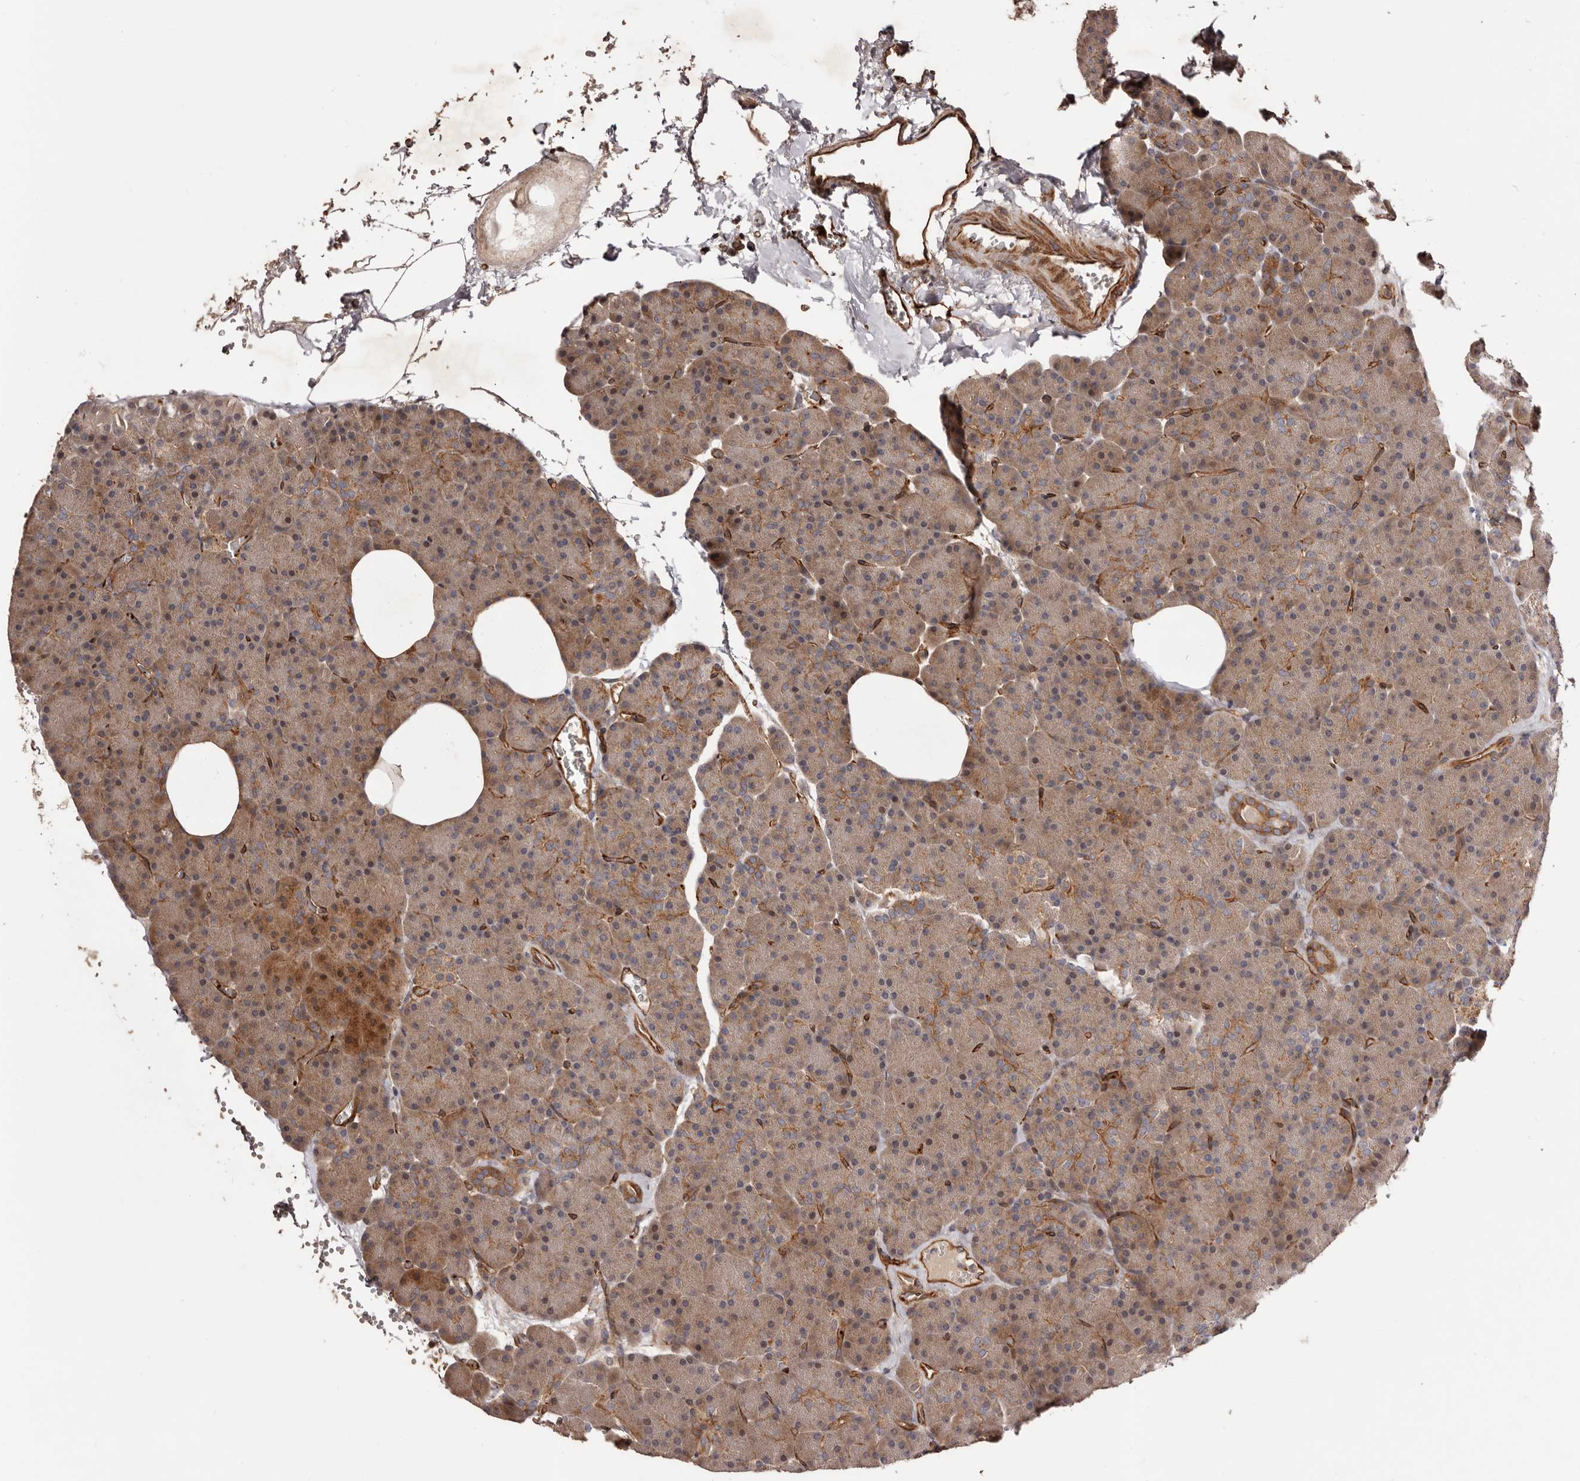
{"staining": {"intensity": "moderate", "quantity": ">75%", "location": "cytoplasmic/membranous"}, "tissue": "pancreas", "cell_type": "Exocrine glandular cells", "image_type": "normal", "snomed": [{"axis": "morphology", "description": "Normal tissue, NOS"}, {"axis": "morphology", "description": "Carcinoid, malignant, NOS"}, {"axis": "topography", "description": "Pancreas"}], "caption": "DAB (3,3'-diaminobenzidine) immunohistochemical staining of normal pancreas exhibits moderate cytoplasmic/membranous protein positivity in about >75% of exocrine glandular cells.", "gene": "GTPBP1", "patient": {"sex": "female", "age": 35}}